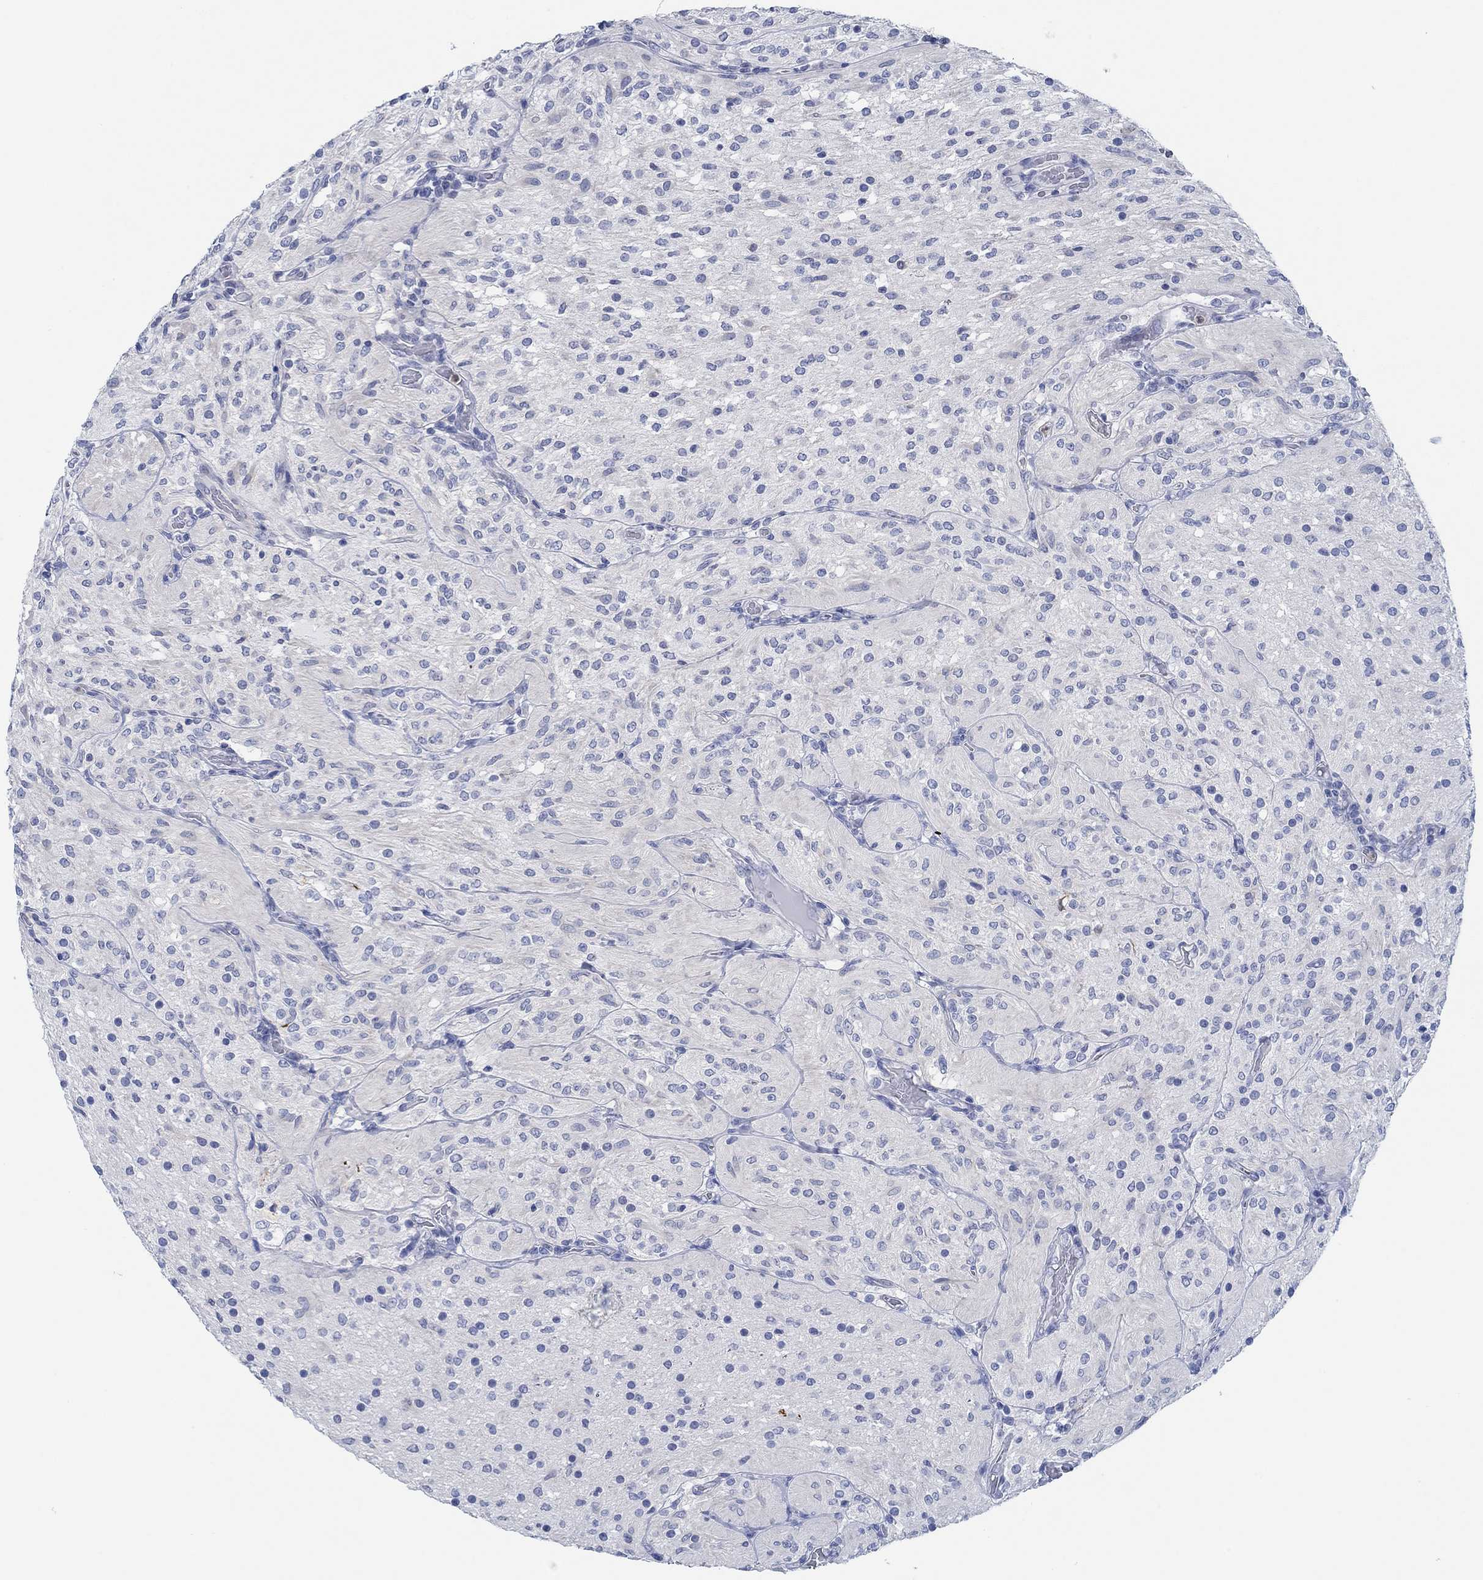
{"staining": {"intensity": "negative", "quantity": "none", "location": "none"}, "tissue": "glioma", "cell_type": "Tumor cells", "image_type": "cancer", "snomed": [{"axis": "morphology", "description": "Glioma, malignant, Low grade"}, {"axis": "topography", "description": "Brain"}], "caption": "This is an IHC histopathology image of glioma. There is no staining in tumor cells.", "gene": "ZNF671", "patient": {"sex": "male", "age": 3}}